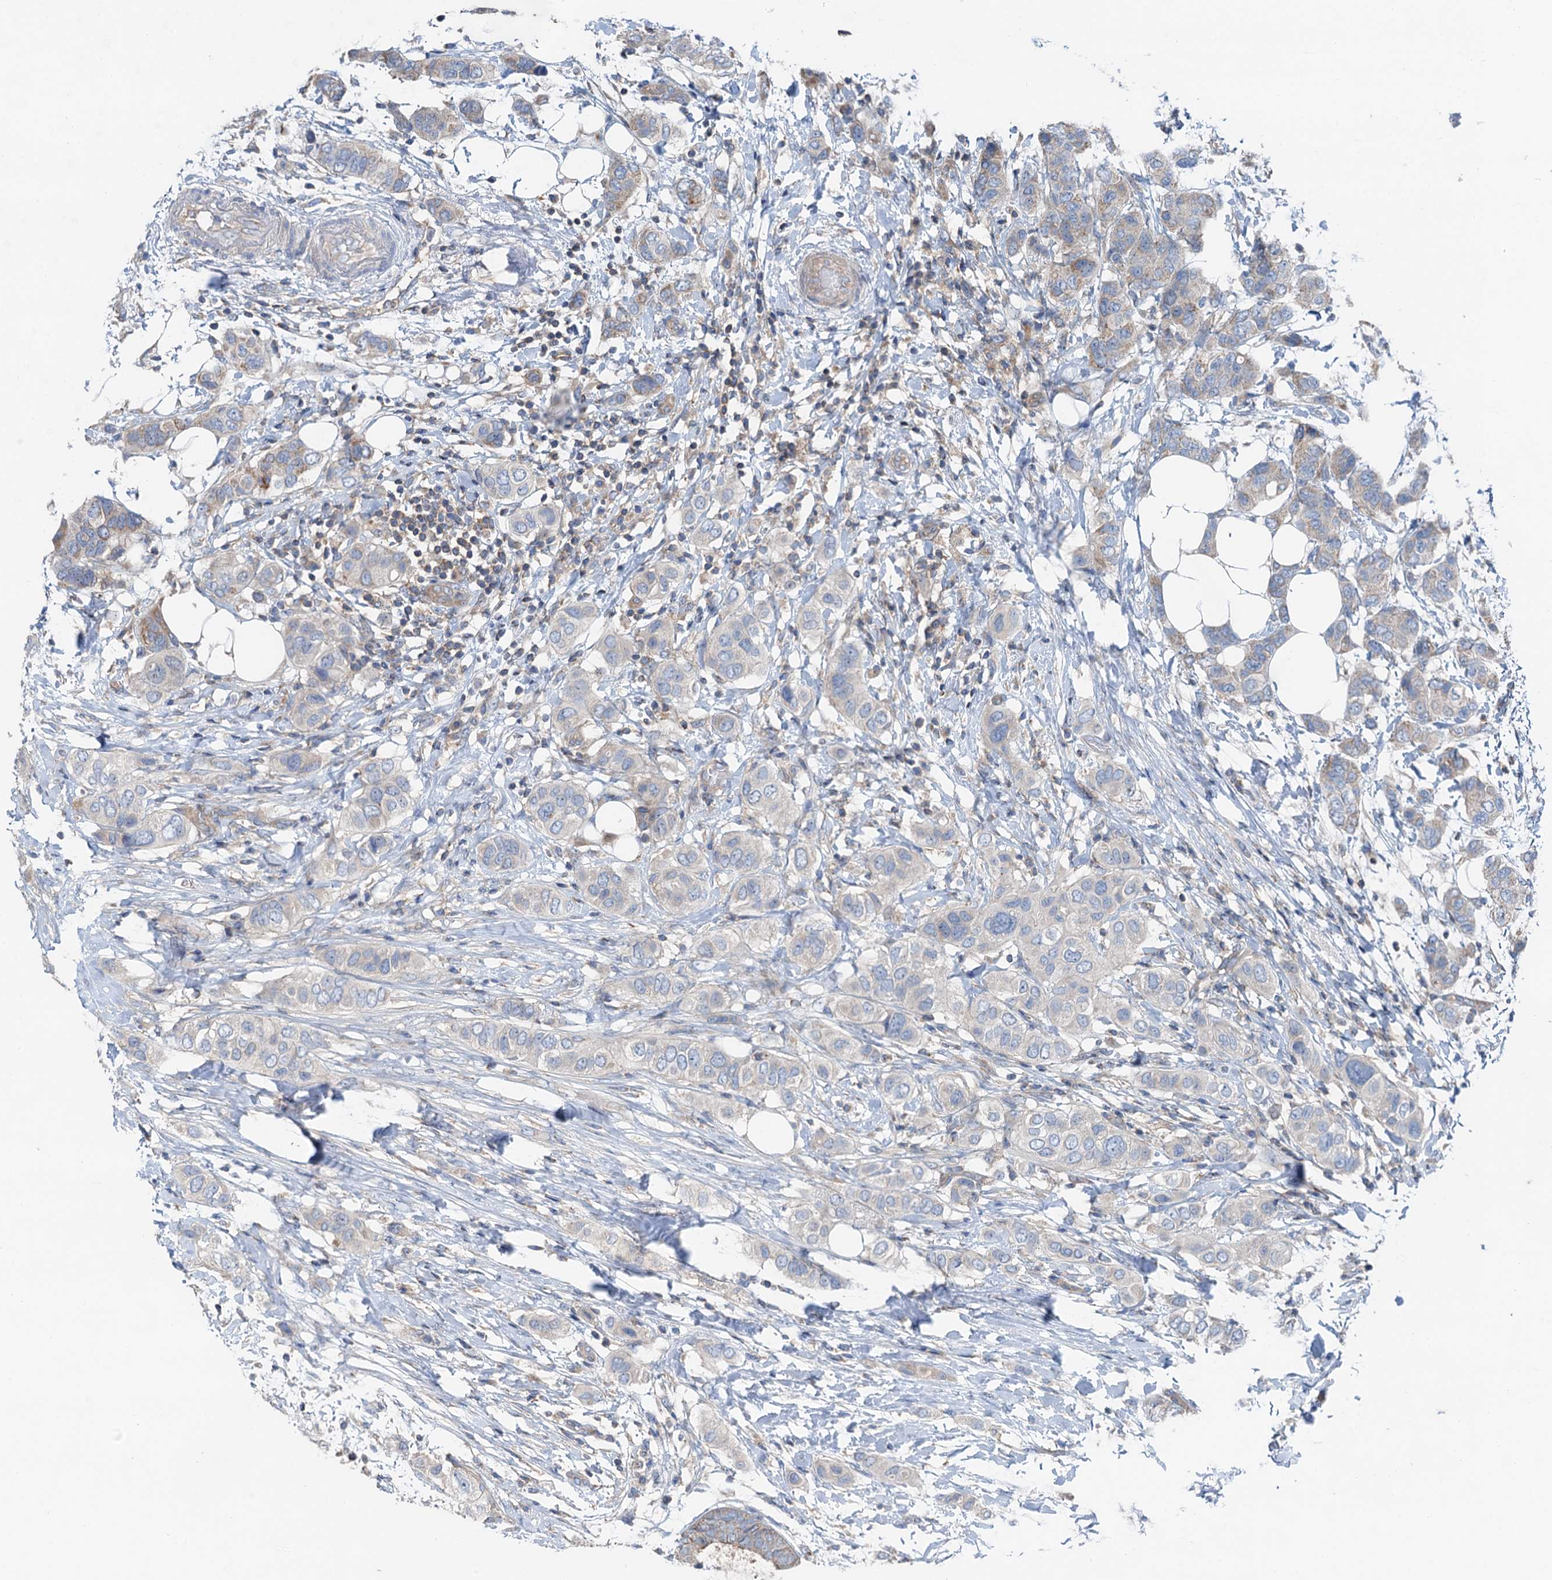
{"staining": {"intensity": "negative", "quantity": "none", "location": "none"}, "tissue": "breast cancer", "cell_type": "Tumor cells", "image_type": "cancer", "snomed": [{"axis": "morphology", "description": "Lobular carcinoma"}, {"axis": "topography", "description": "Breast"}], "caption": "Micrograph shows no significant protein expression in tumor cells of breast lobular carcinoma.", "gene": "ANKRD26", "patient": {"sex": "female", "age": 51}}